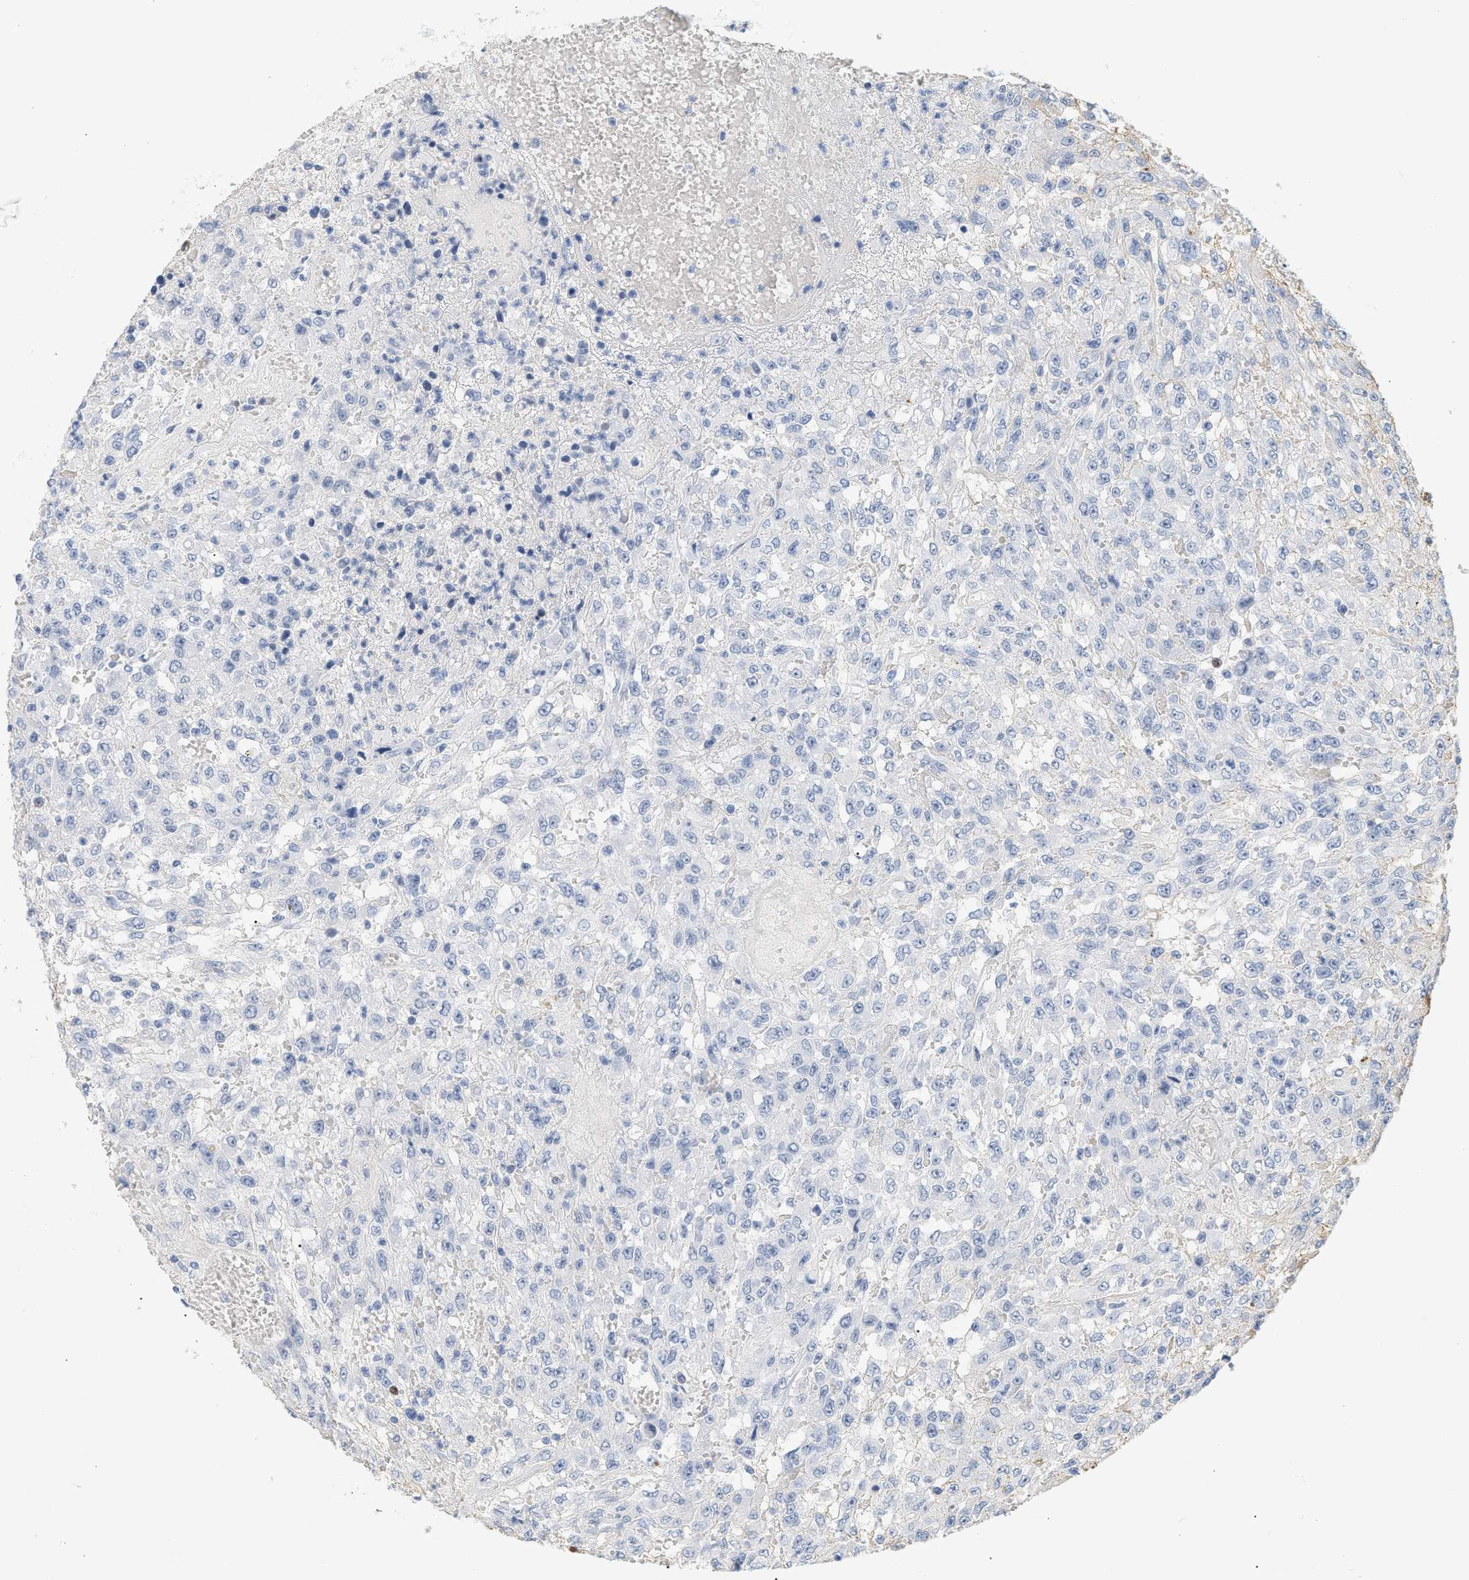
{"staining": {"intensity": "negative", "quantity": "none", "location": "none"}, "tissue": "urothelial cancer", "cell_type": "Tumor cells", "image_type": "cancer", "snomed": [{"axis": "morphology", "description": "Urothelial carcinoma, High grade"}, {"axis": "topography", "description": "Urinary bladder"}], "caption": "Immunohistochemistry image of neoplastic tissue: urothelial cancer stained with DAB displays no significant protein staining in tumor cells. (Brightfield microscopy of DAB IHC at high magnification).", "gene": "CFH", "patient": {"sex": "male", "age": 46}}